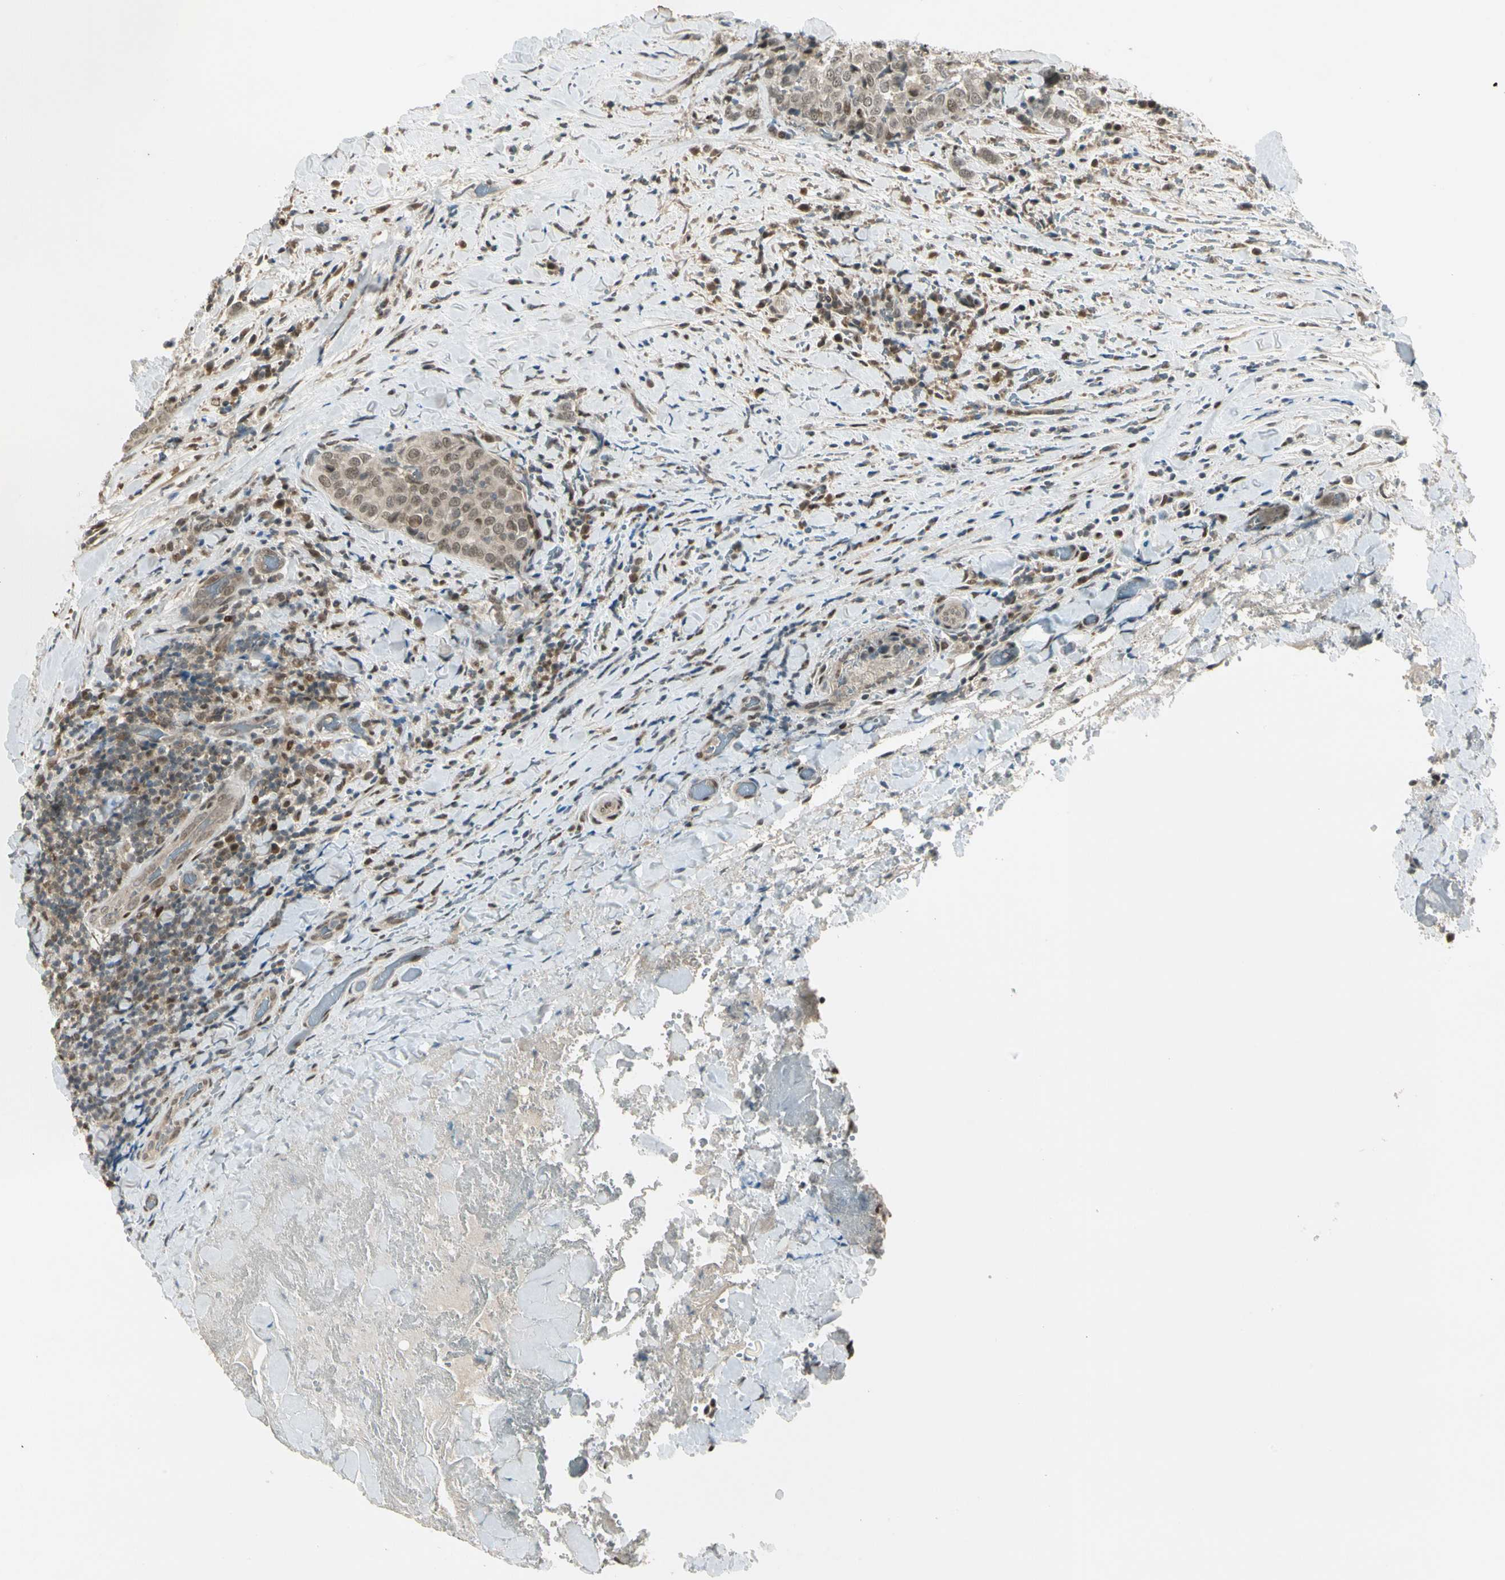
{"staining": {"intensity": "weak", "quantity": ">75%", "location": "nuclear"}, "tissue": "thyroid cancer", "cell_type": "Tumor cells", "image_type": "cancer", "snomed": [{"axis": "morphology", "description": "Normal tissue, NOS"}, {"axis": "morphology", "description": "Papillary adenocarcinoma, NOS"}, {"axis": "topography", "description": "Thyroid gland"}], "caption": "Human thyroid cancer stained with a protein marker shows weak staining in tumor cells.", "gene": "GTF3A", "patient": {"sex": "female", "age": 30}}